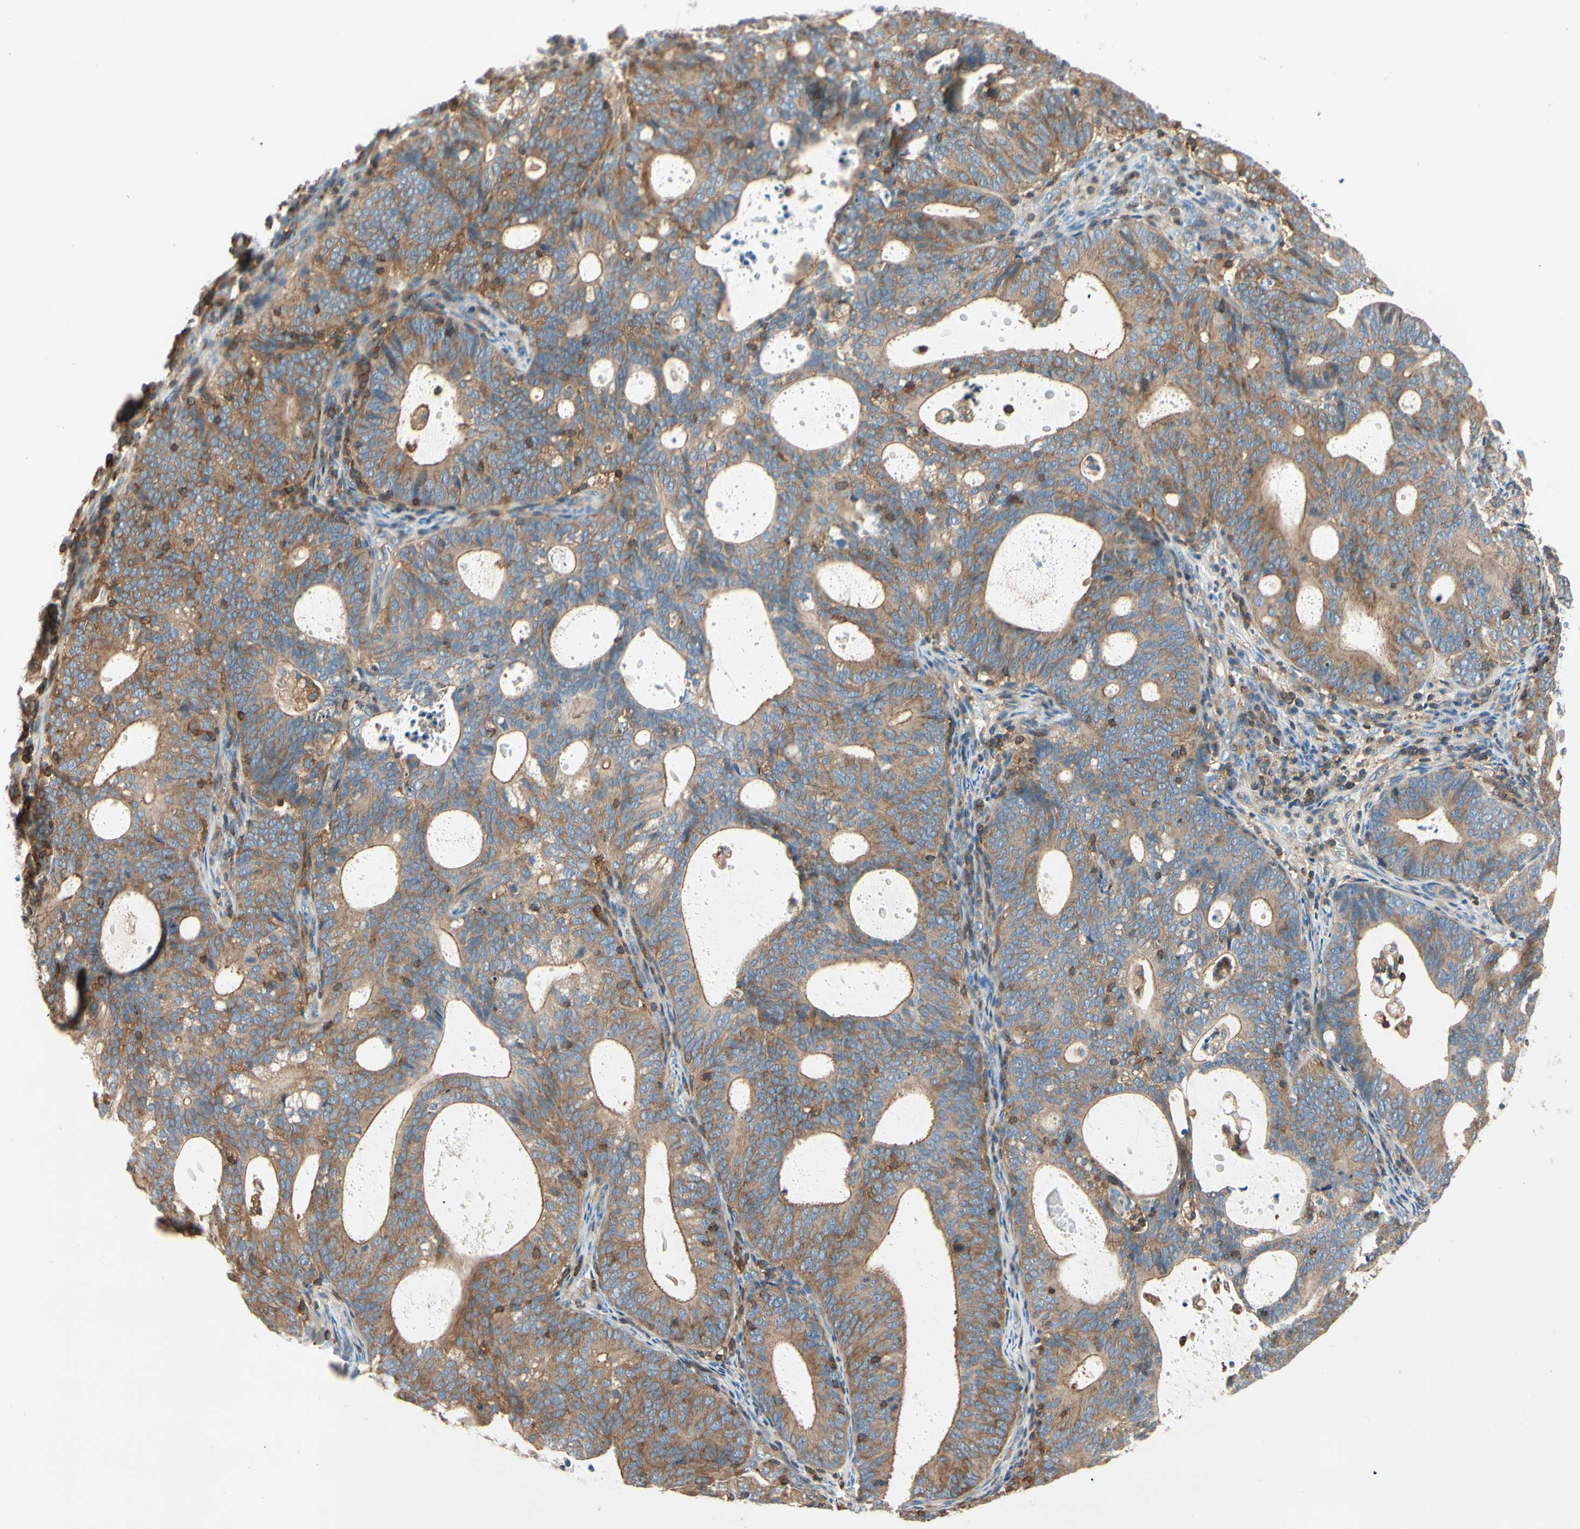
{"staining": {"intensity": "moderate", "quantity": ">75%", "location": "cytoplasmic/membranous"}, "tissue": "endometrial cancer", "cell_type": "Tumor cells", "image_type": "cancer", "snomed": [{"axis": "morphology", "description": "Adenocarcinoma, NOS"}, {"axis": "topography", "description": "Uterus"}], "caption": "The immunohistochemical stain shows moderate cytoplasmic/membranous staining in tumor cells of endometrial adenocarcinoma tissue.", "gene": "CAPZA2", "patient": {"sex": "female", "age": 83}}